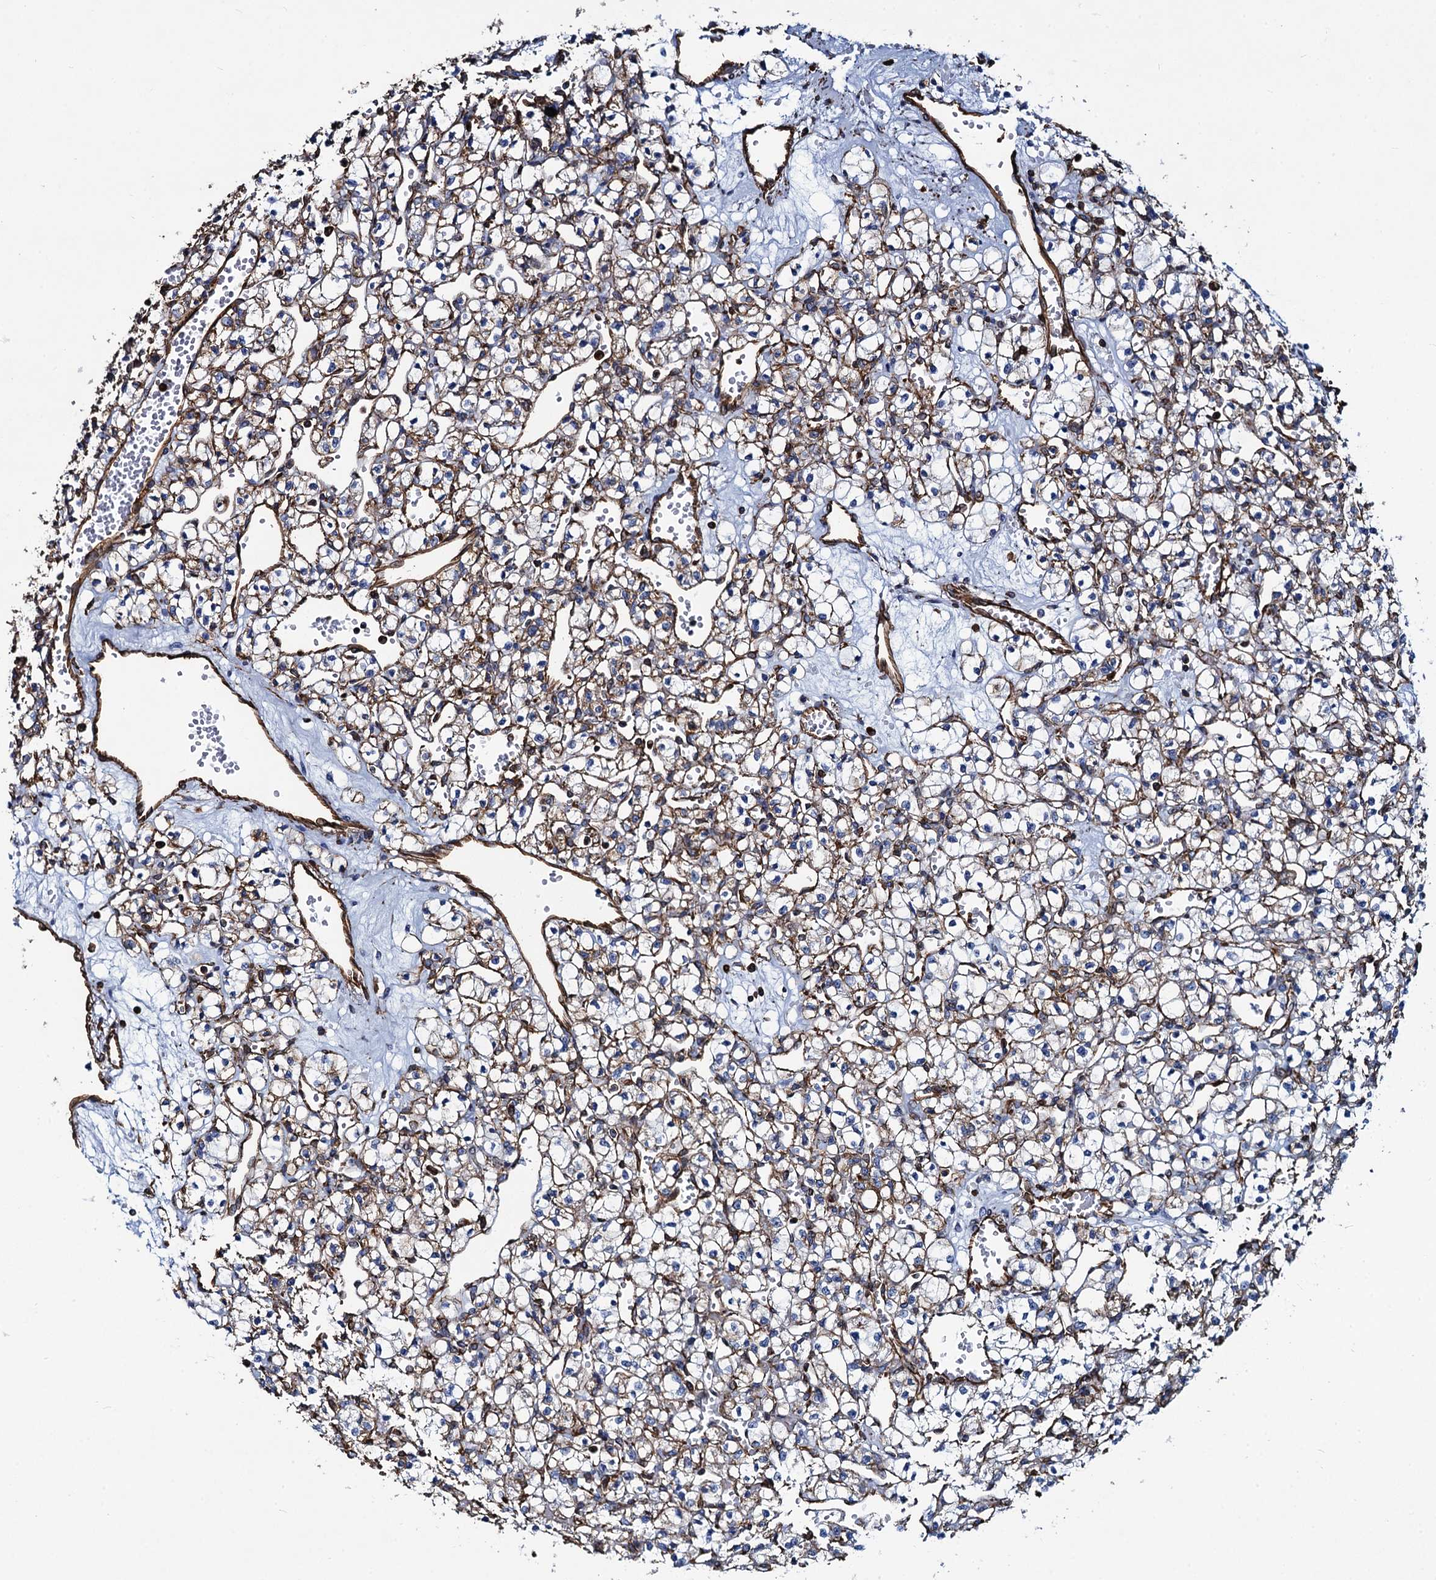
{"staining": {"intensity": "weak", "quantity": ">75%", "location": "cytoplasmic/membranous"}, "tissue": "renal cancer", "cell_type": "Tumor cells", "image_type": "cancer", "snomed": [{"axis": "morphology", "description": "Adenocarcinoma, NOS"}, {"axis": "topography", "description": "Kidney"}], "caption": "High-magnification brightfield microscopy of adenocarcinoma (renal) stained with DAB (3,3'-diaminobenzidine) (brown) and counterstained with hematoxylin (blue). tumor cells exhibit weak cytoplasmic/membranous staining is seen in approximately>75% of cells. (DAB IHC with brightfield microscopy, high magnification).", "gene": "PGM2", "patient": {"sex": "female", "age": 59}}